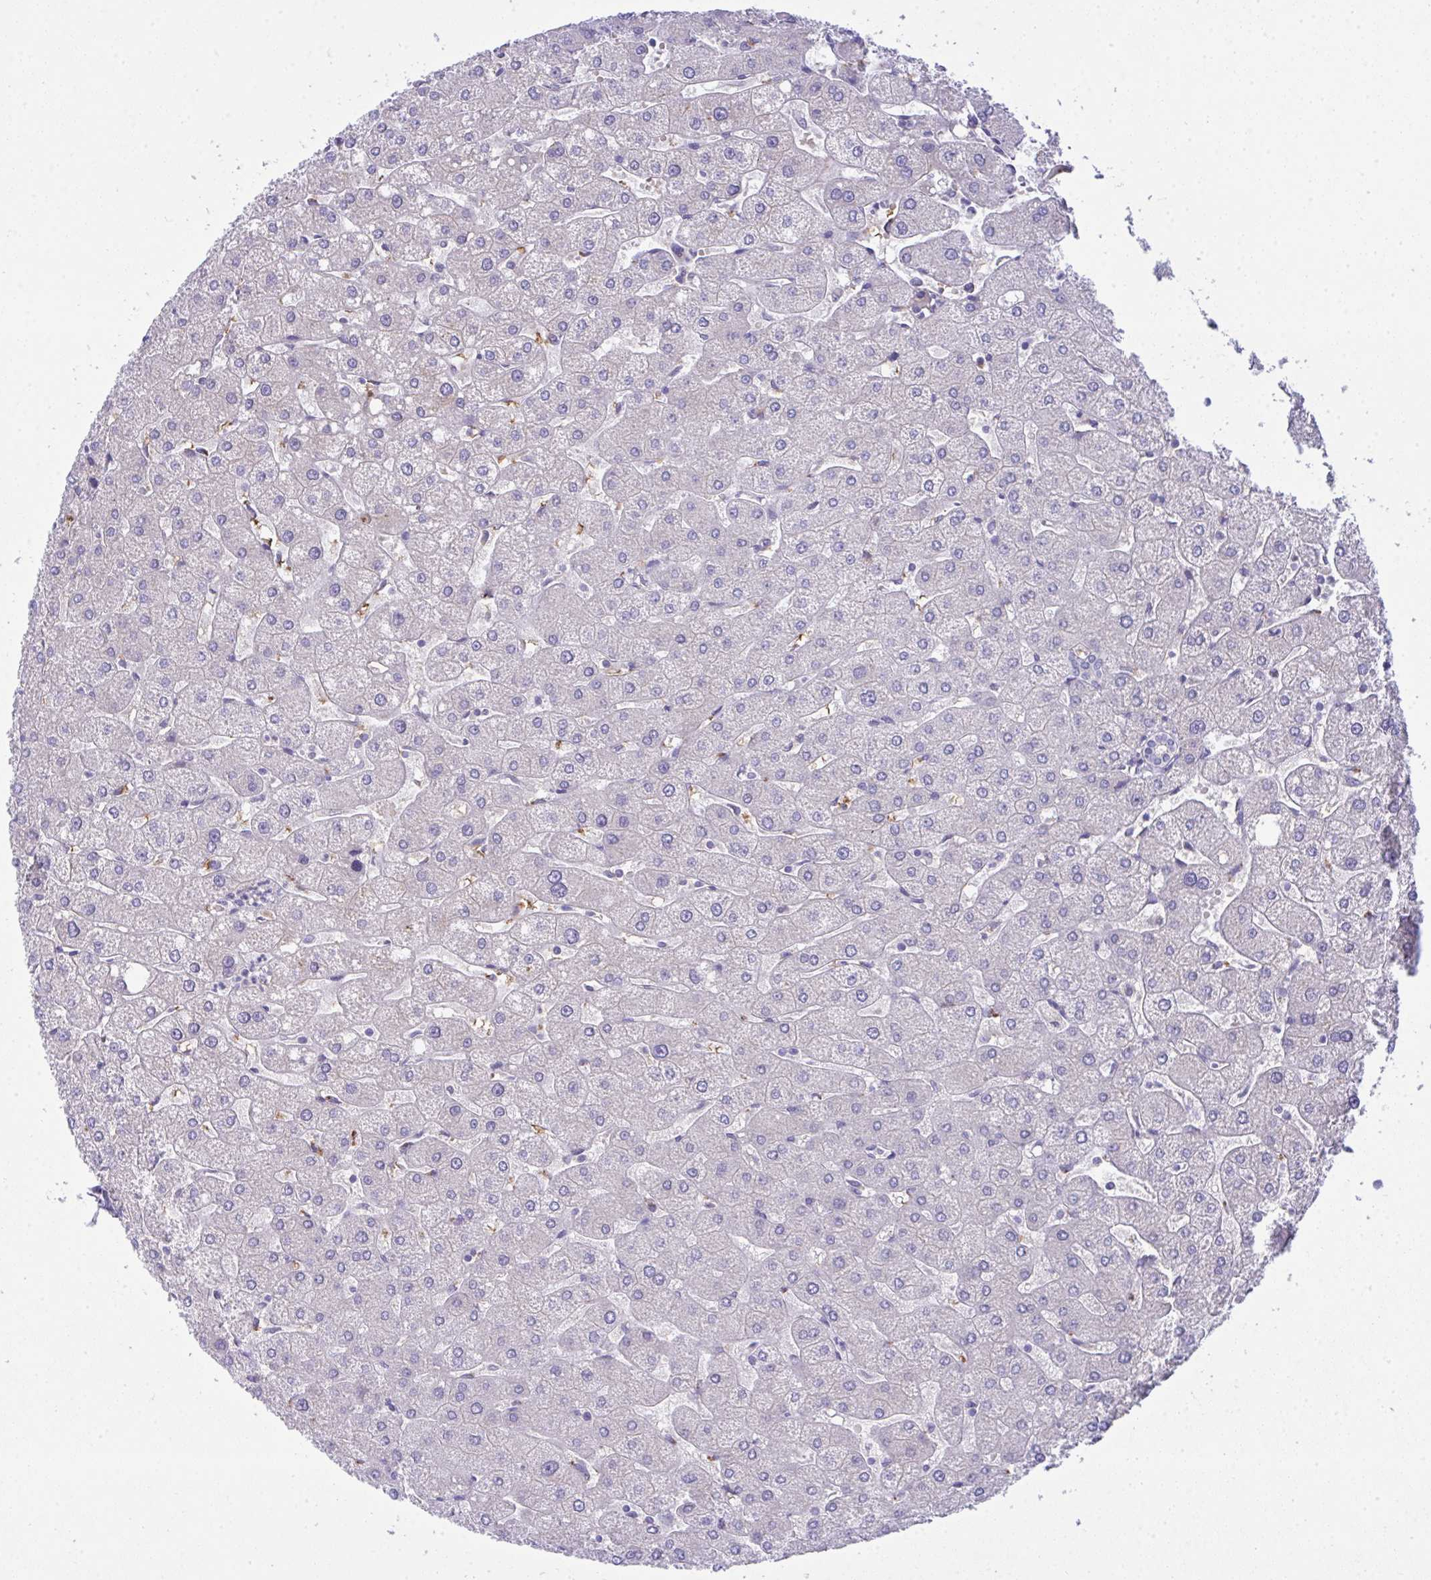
{"staining": {"intensity": "negative", "quantity": "none", "location": "none"}, "tissue": "liver", "cell_type": "Cholangiocytes", "image_type": "normal", "snomed": [{"axis": "morphology", "description": "Normal tissue, NOS"}, {"axis": "topography", "description": "Liver"}], "caption": "This is an immunohistochemistry image of benign human liver. There is no staining in cholangiocytes.", "gene": "SPTB", "patient": {"sex": "male", "age": 67}}